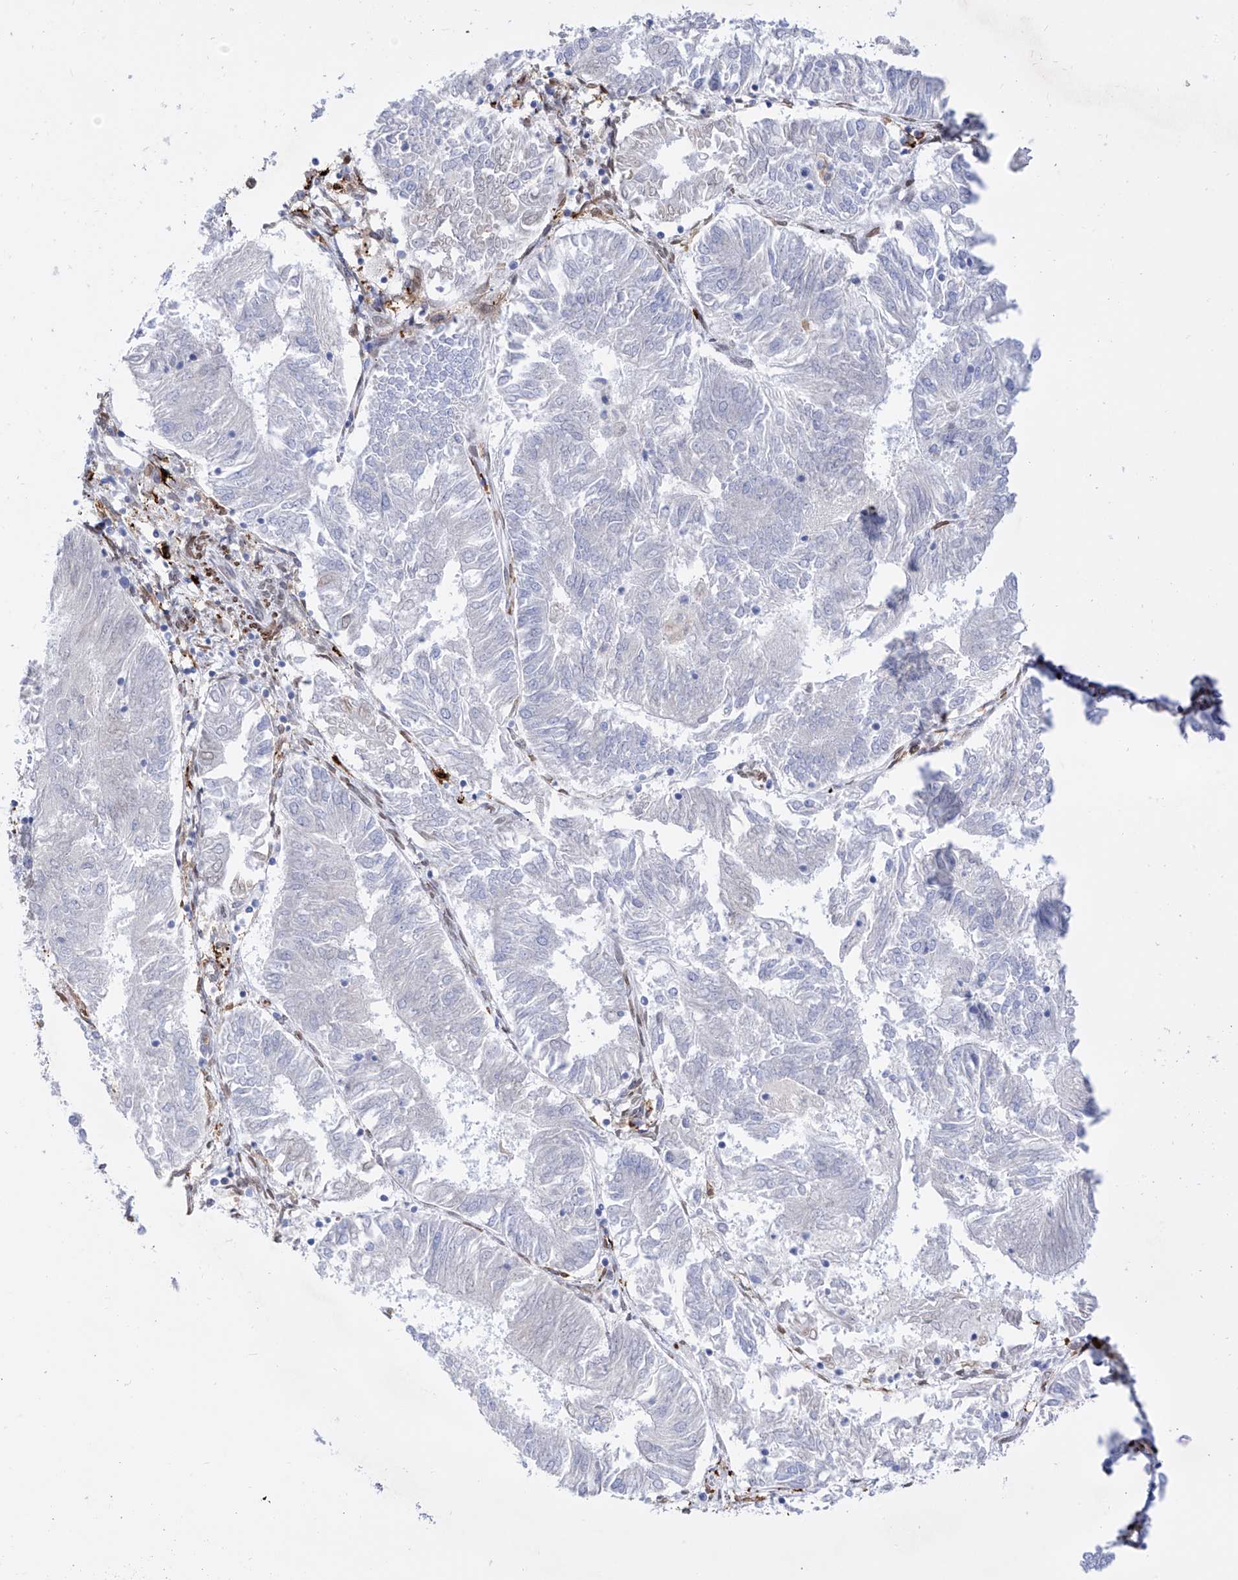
{"staining": {"intensity": "negative", "quantity": "none", "location": "none"}, "tissue": "endometrial cancer", "cell_type": "Tumor cells", "image_type": "cancer", "snomed": [{"axis": "morphology", "description": "Adenocarcinoma, NOS"}, {"axis": "topography", "description": "Endometrium"}], "caption": "High magnification brightfield microscopy of endometrial cancer stained with DAB (3,3'-diaminobenzidine) (brown) and counterstained with hematoxylin (blue): tumor cells show no significant expression. (Stains: DAB immunohistochemistry (IHC) with hematoxylin counter stain, Microscopy: brightfield microscopy at high magnification).", "gene": "LCLAT1", "patient": {"sex": "female", "age": 58}}